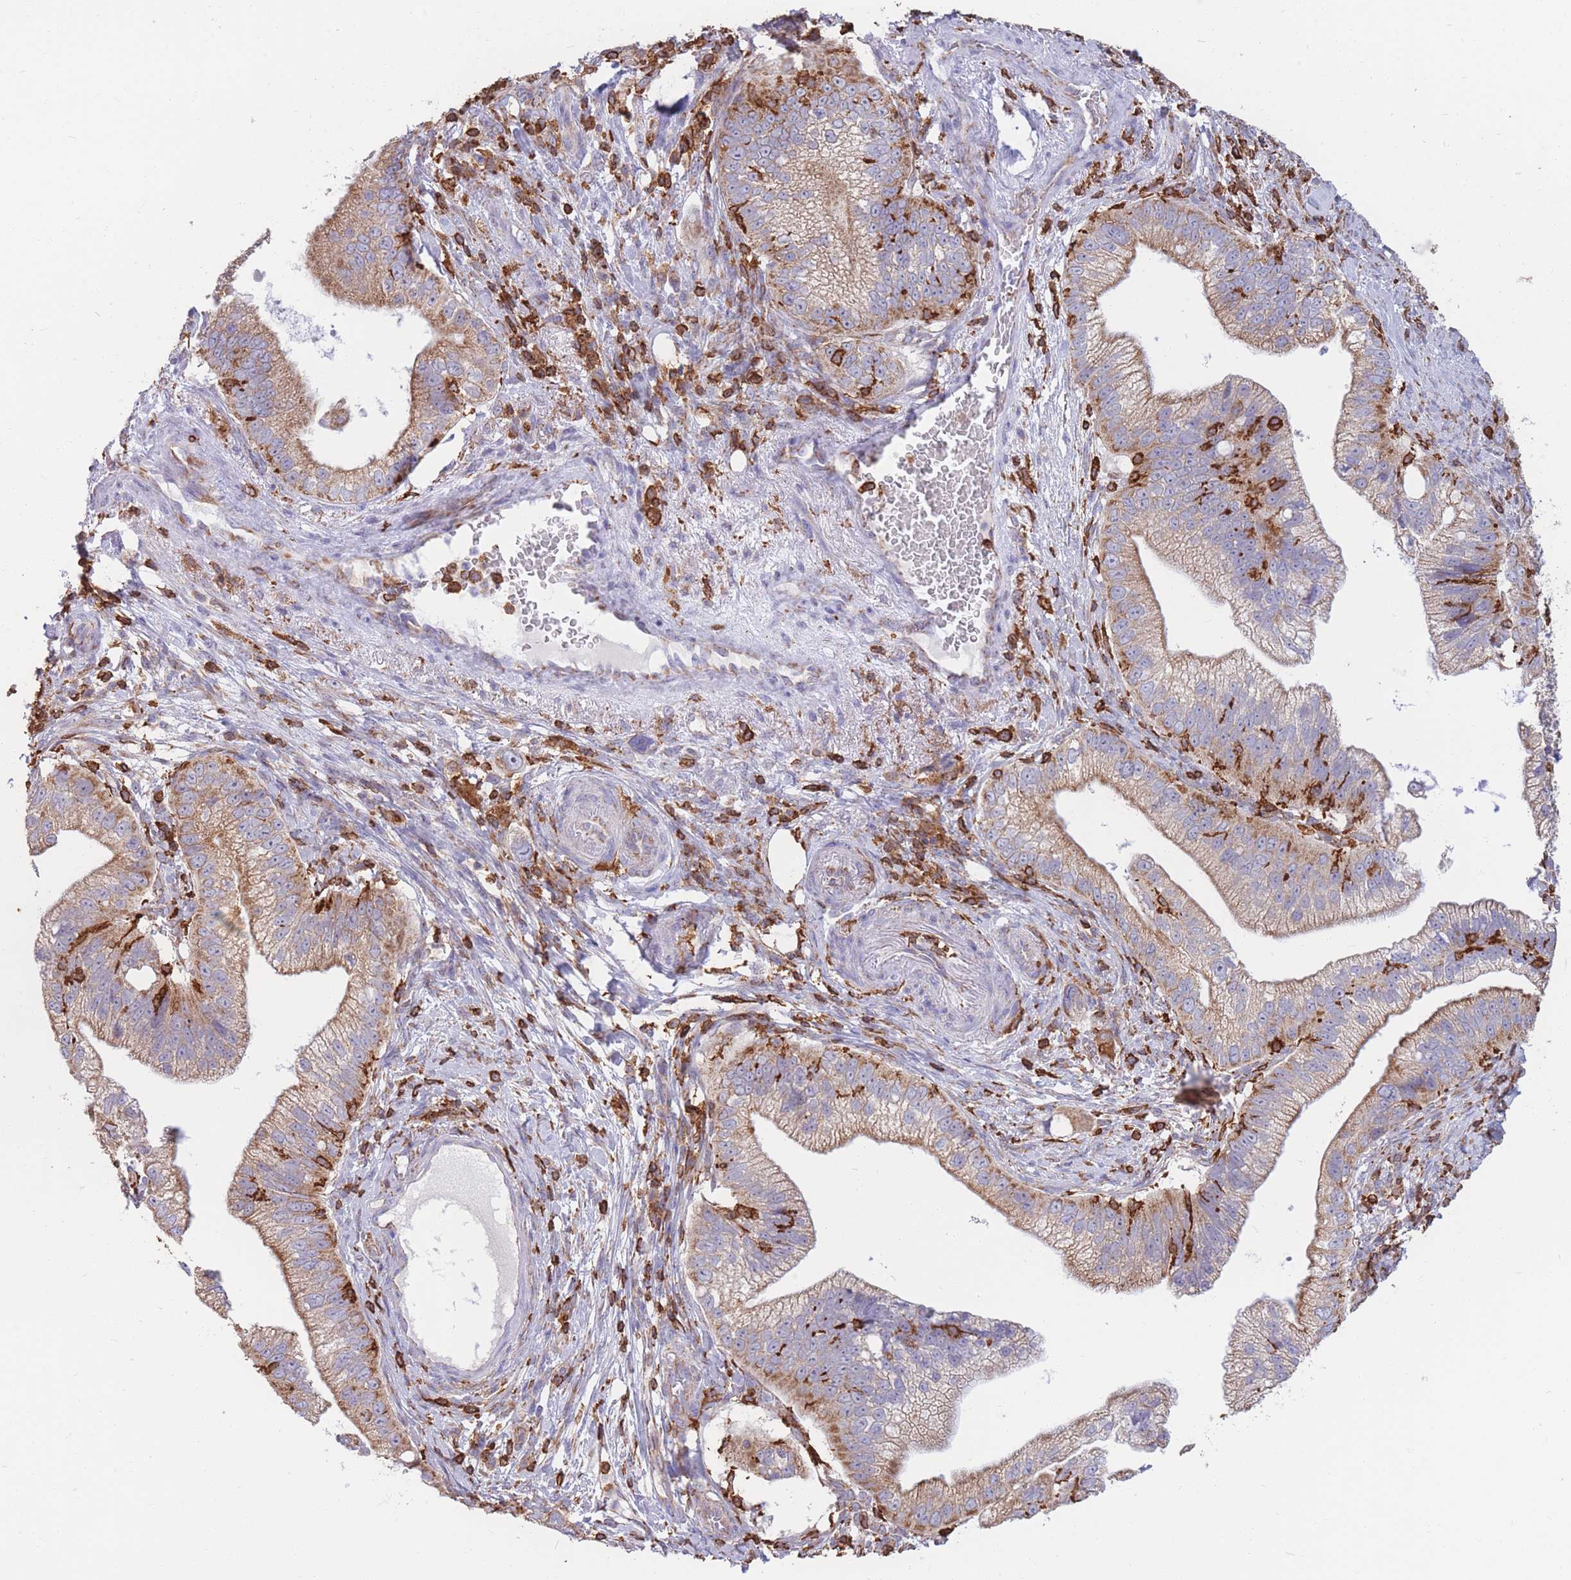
{"staining": {"intensity": "moderate", "quantity": ">75%", "location": "cytoplasmic/membranous"}, "tissue": "pancreatic cancer", "cell_type": "Tumor cells", "image_type": "cancer", "snomed": [{"axis": "morphology", "description": "Adenocarcinoma, NOS"}, {"axis": "topography", "description": "Pancreas"}], "caption": "IHC staining of adenocarcinoma (pancreatic), which displays medium levels of moderate cytoplasmic/membranous staining in approximately >75% of tumor cells indicating moderate cytoplasmic/membranous protein positivity. The staining was performed using DAB (brown) for protein detection and nuclei were counterstained in hematoxylin (blue).", "gene": "MRPL54", "patient": {"sex": "male", "age": 70}}